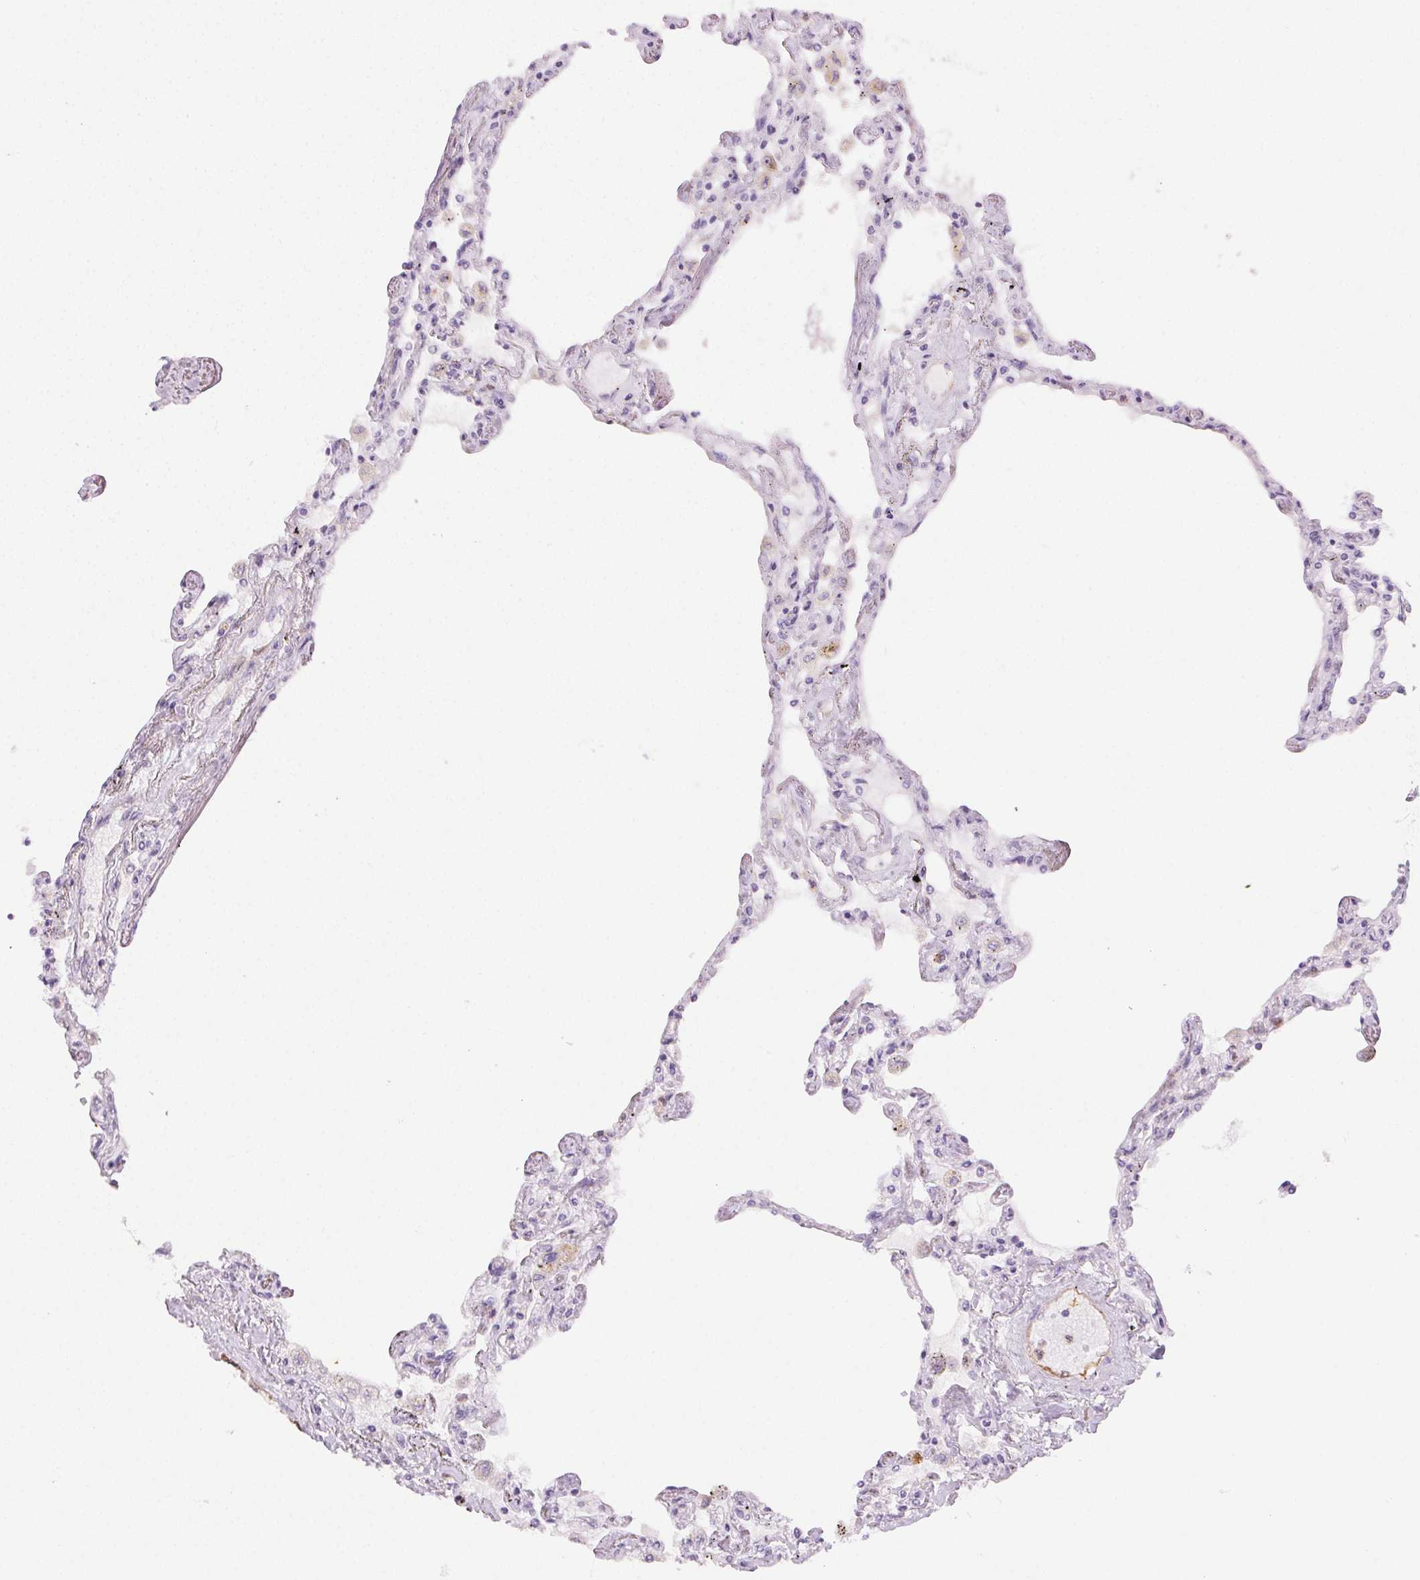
{"staining": {"intensity": "negative", "quantity": "none", "location": "none"}, "tissue": "lung", "cell_type": "Alveolar cells", "image_type": "normal", "snomed": [{"axis": "morphology", "description": "Normal tissue, NOS"}, {"axis": "morphology", "description": "Adenocarcinoma, NOS"}, {"axis": "topography", "description": "Cartilage tissue"}, {"axis": "topography", "description": "Lung"}], "caption": "IHC of benign human lung reveals no staining in alveolar cells. Nuclei are stained in blue.", "gene": "TMEM45A", "patient": {"sex": "female", "age": 67}}